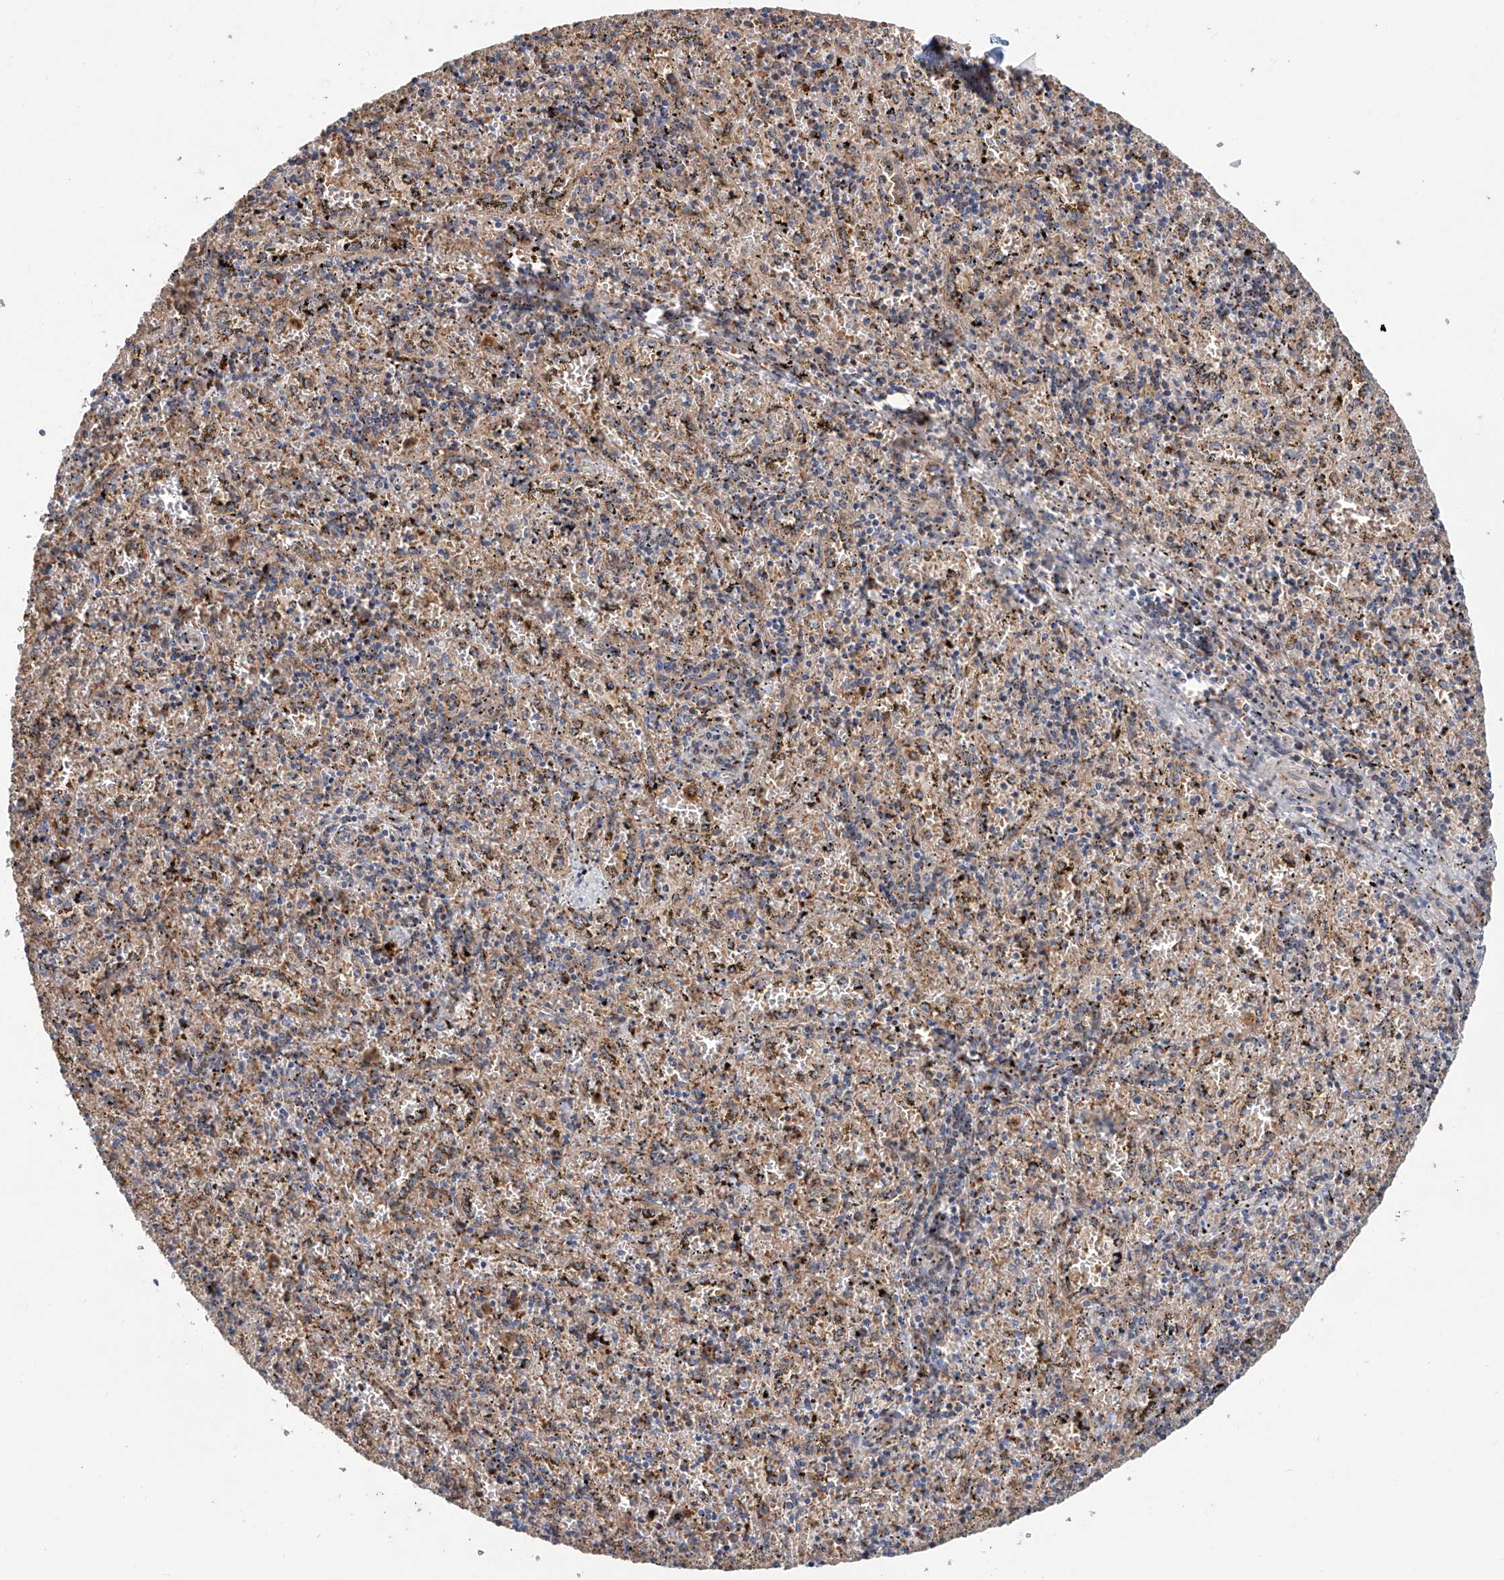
{"staining": {"intensity": "moderate", "quantity": "<25%", "location": "cytoplasmic/membranous"}, "tissue": "spleen", "cell_type": "Cells in red pulp", "image_type": "normal", "snomed": [{"axis": "morphology", "description": "Normal tissue, NOS"}, {"axis": "topography", "description": "Spleen"}], "caption": "Immunohistochemical staining of unremarkable spleen demonstrates <25% levels of moderate cytoplasmic/membranous protein expression in about <25% of cells in red pulp. (DAB IHC with brightfield microscopy, high magnification).", "gene": "HGSNAT", "patient": {"sex": "male", "age": 11}}